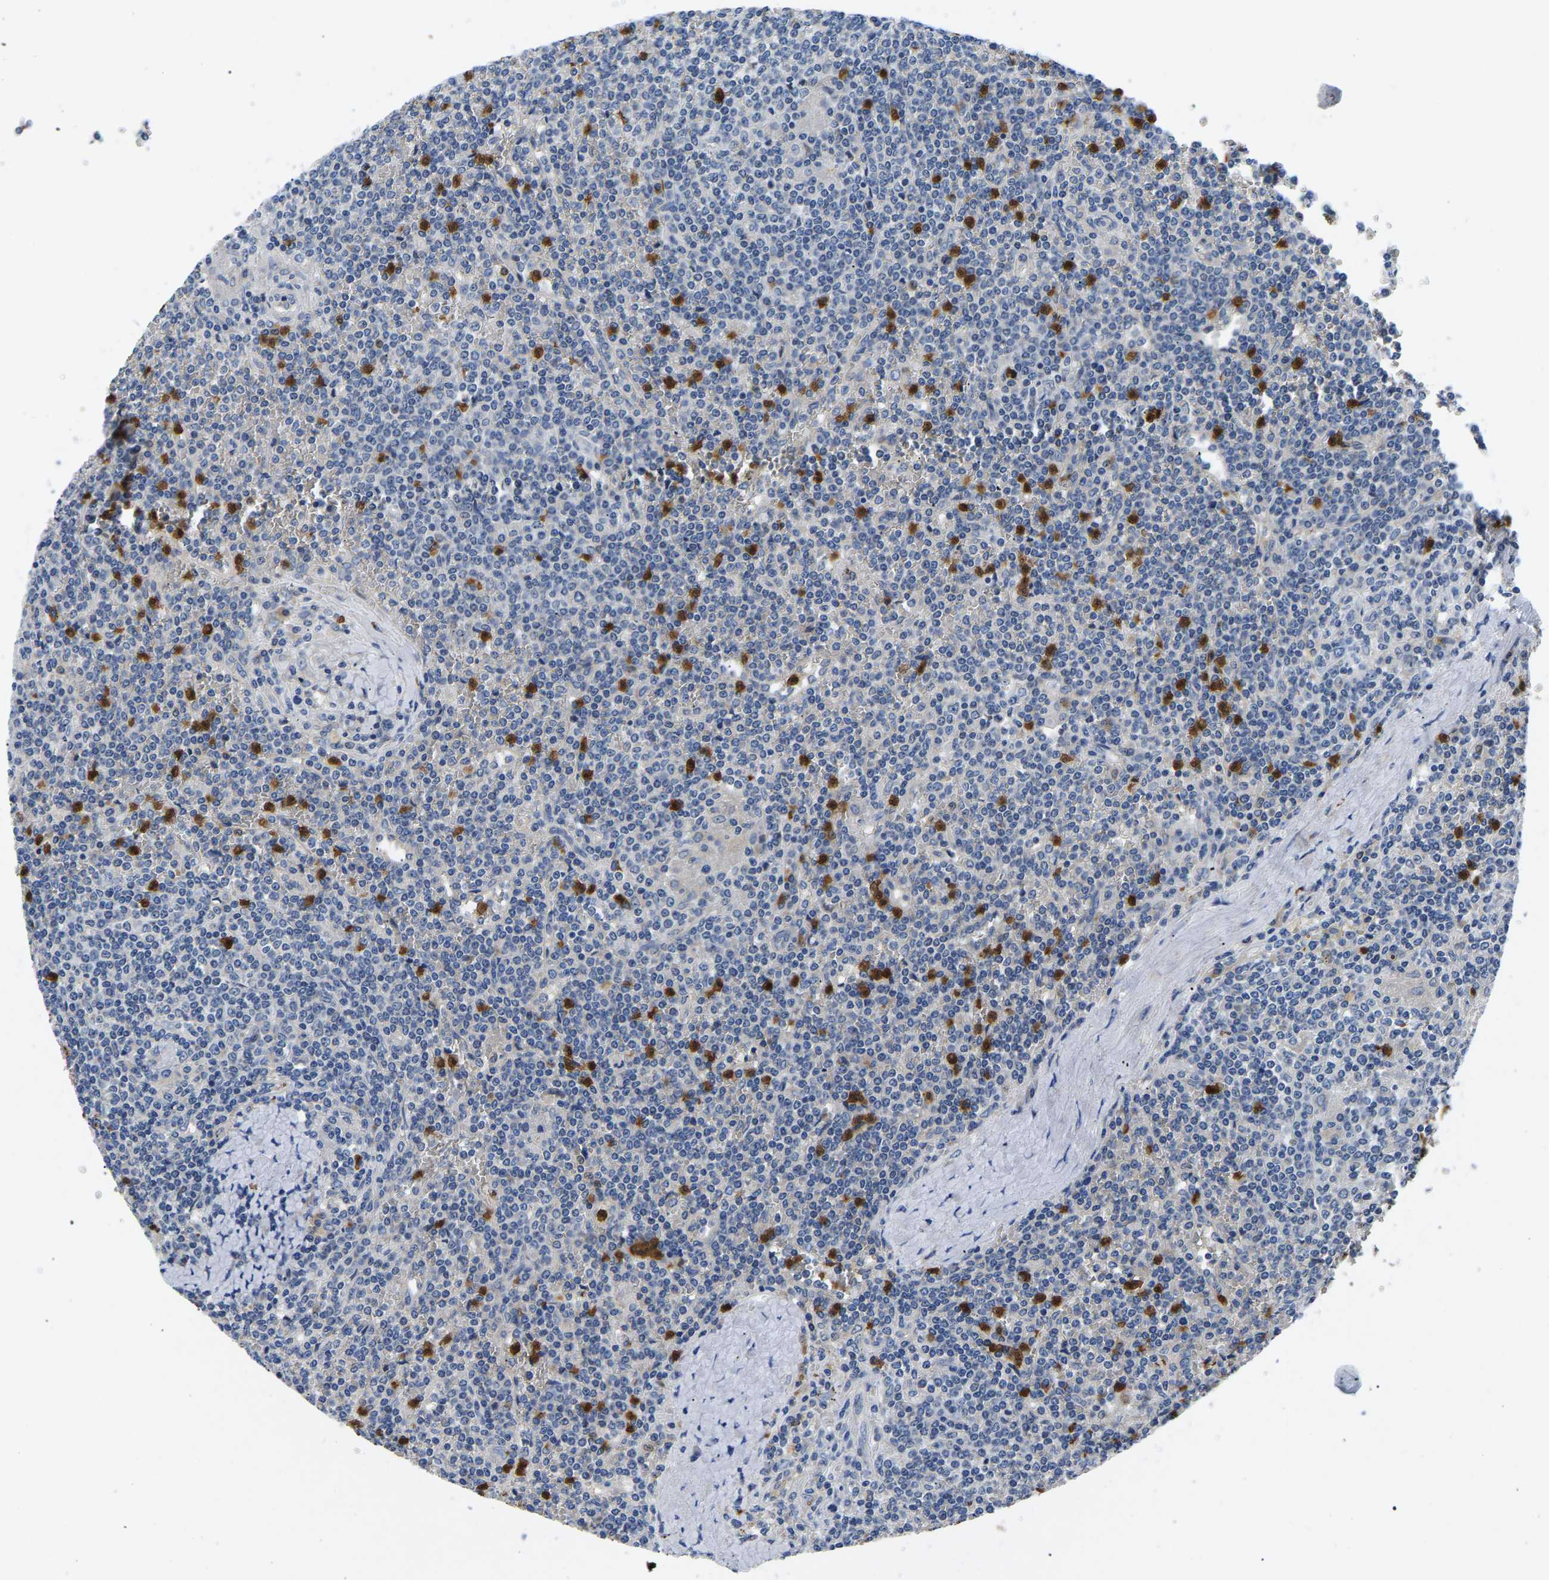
{"staining": {"intensity": "negative", "quantity": "none", "location": "none"}, "tissue": "lymphoma", "cell_type": "Tumor cells", "image_type": "cancer", "snomed": [{"axis": "morphology", "description": "Malignant lymphoma, non-Hodgkin's type, Low grade"}, {"axis": "topography", "description": "Spleen"}], "caption": "This is a micrograph of immunohistochemistry staining of malignant lymphoma, non-Hodgkin's type (low-grade), which shows no expression in tumor cells. (DAB immunohistochemistry (IHC) with hematoxylin counter stain).", "gene": "TOR1B", "patient": {"sex": "female", "age": 19}}